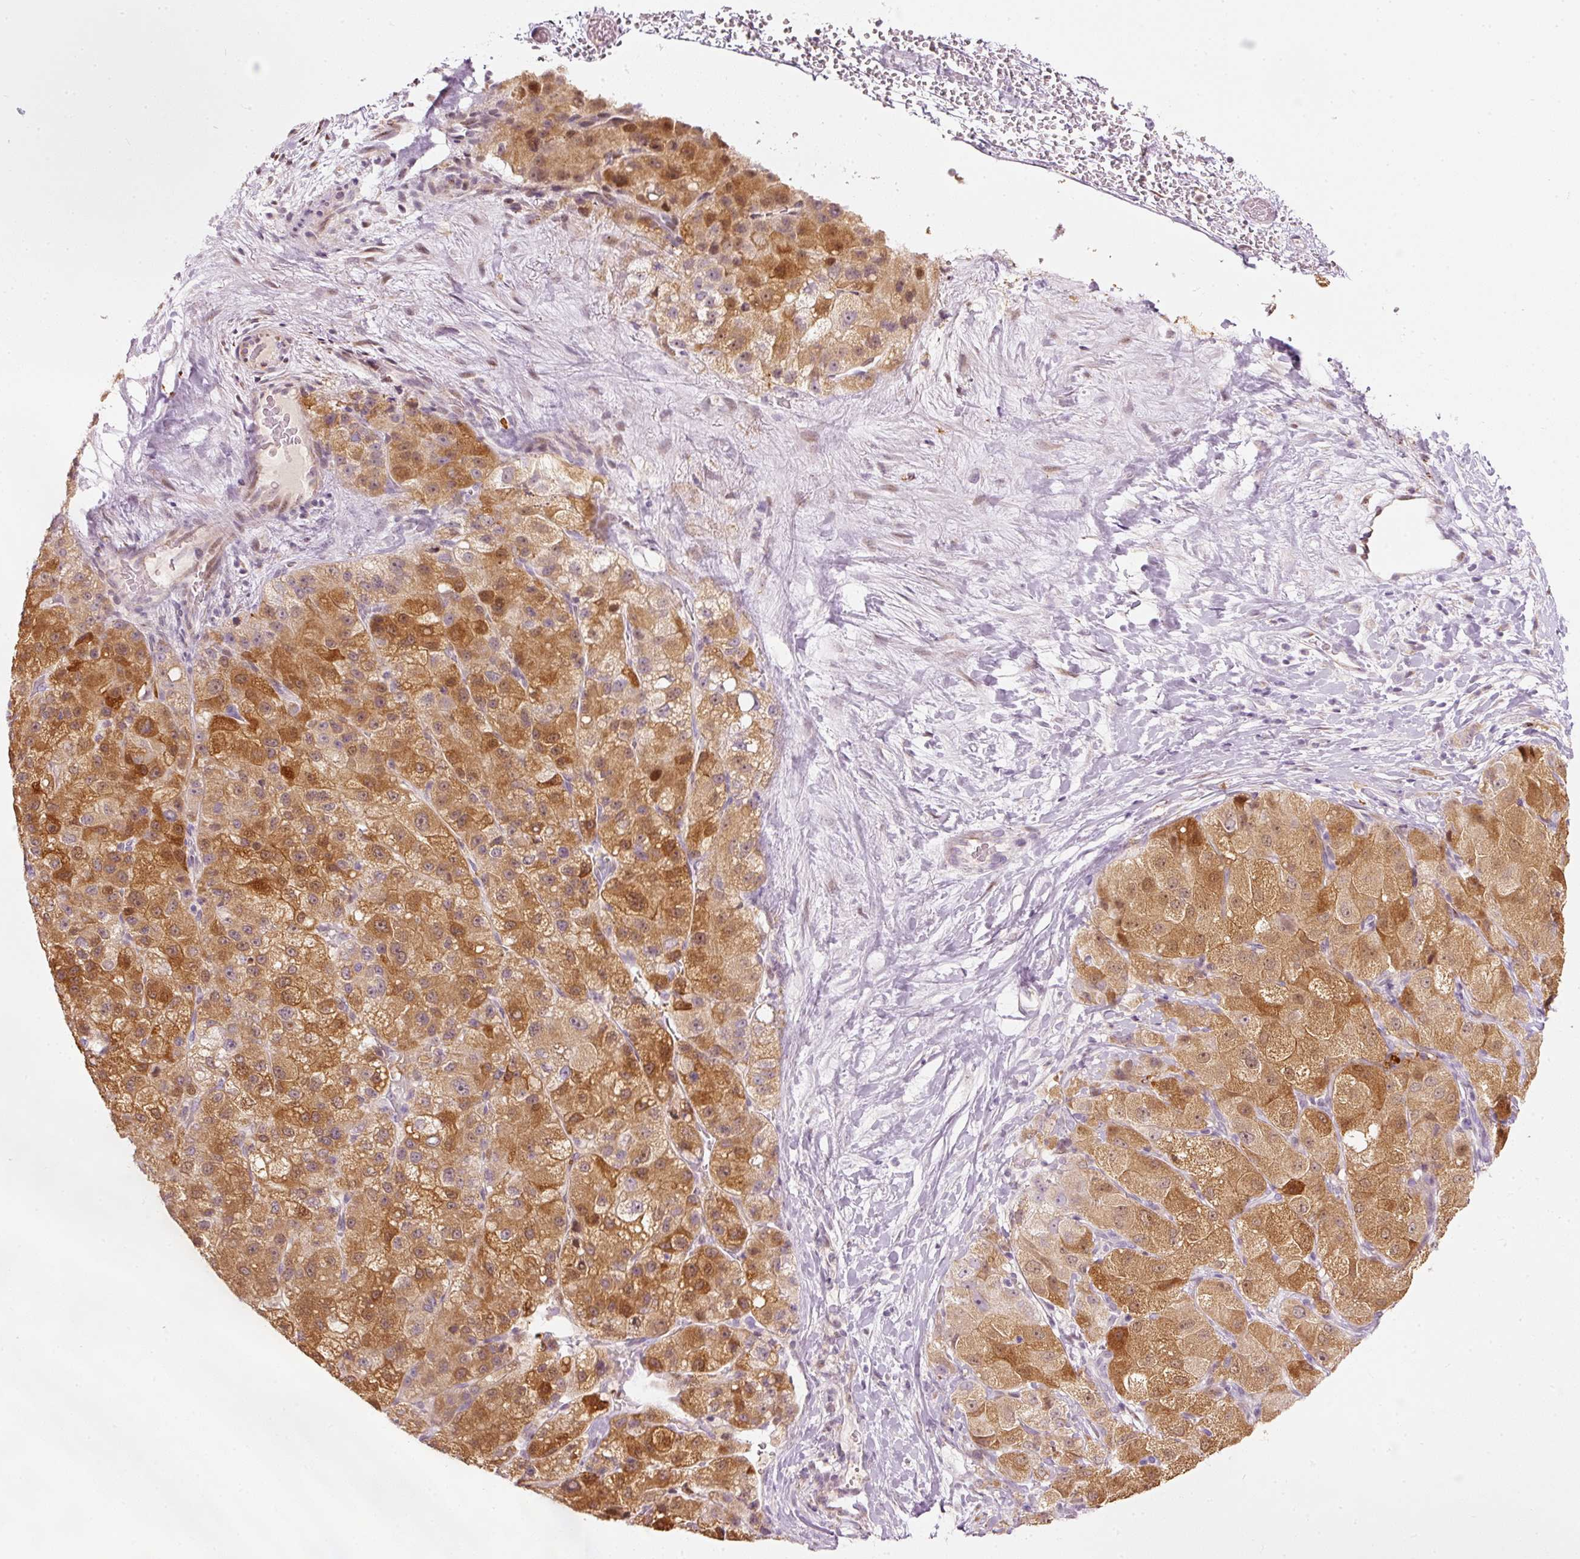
{"staining": {"intensity": "moderate", "quantity": ">75%", "location": "cytoplasmic/membranous"}, "tissue": "liver cancer", "cell_type": "Tumor cells", "image_type": "cancer", "snomed": [{"axis": "morphology", "description": "Carcinoma, Hepatocellular, NOS"}, {"axis": "topography", "description": "Liver"}], "caption": "Approximately >75% of tumor cells in human liver hepatocellular carcinoma reveal moderate cytoplasmic/membranous protein staining as visualized by brown immunohistochemical staining.", "gene": "RNF39", "patient": {"sex": "male", "age": 80}}